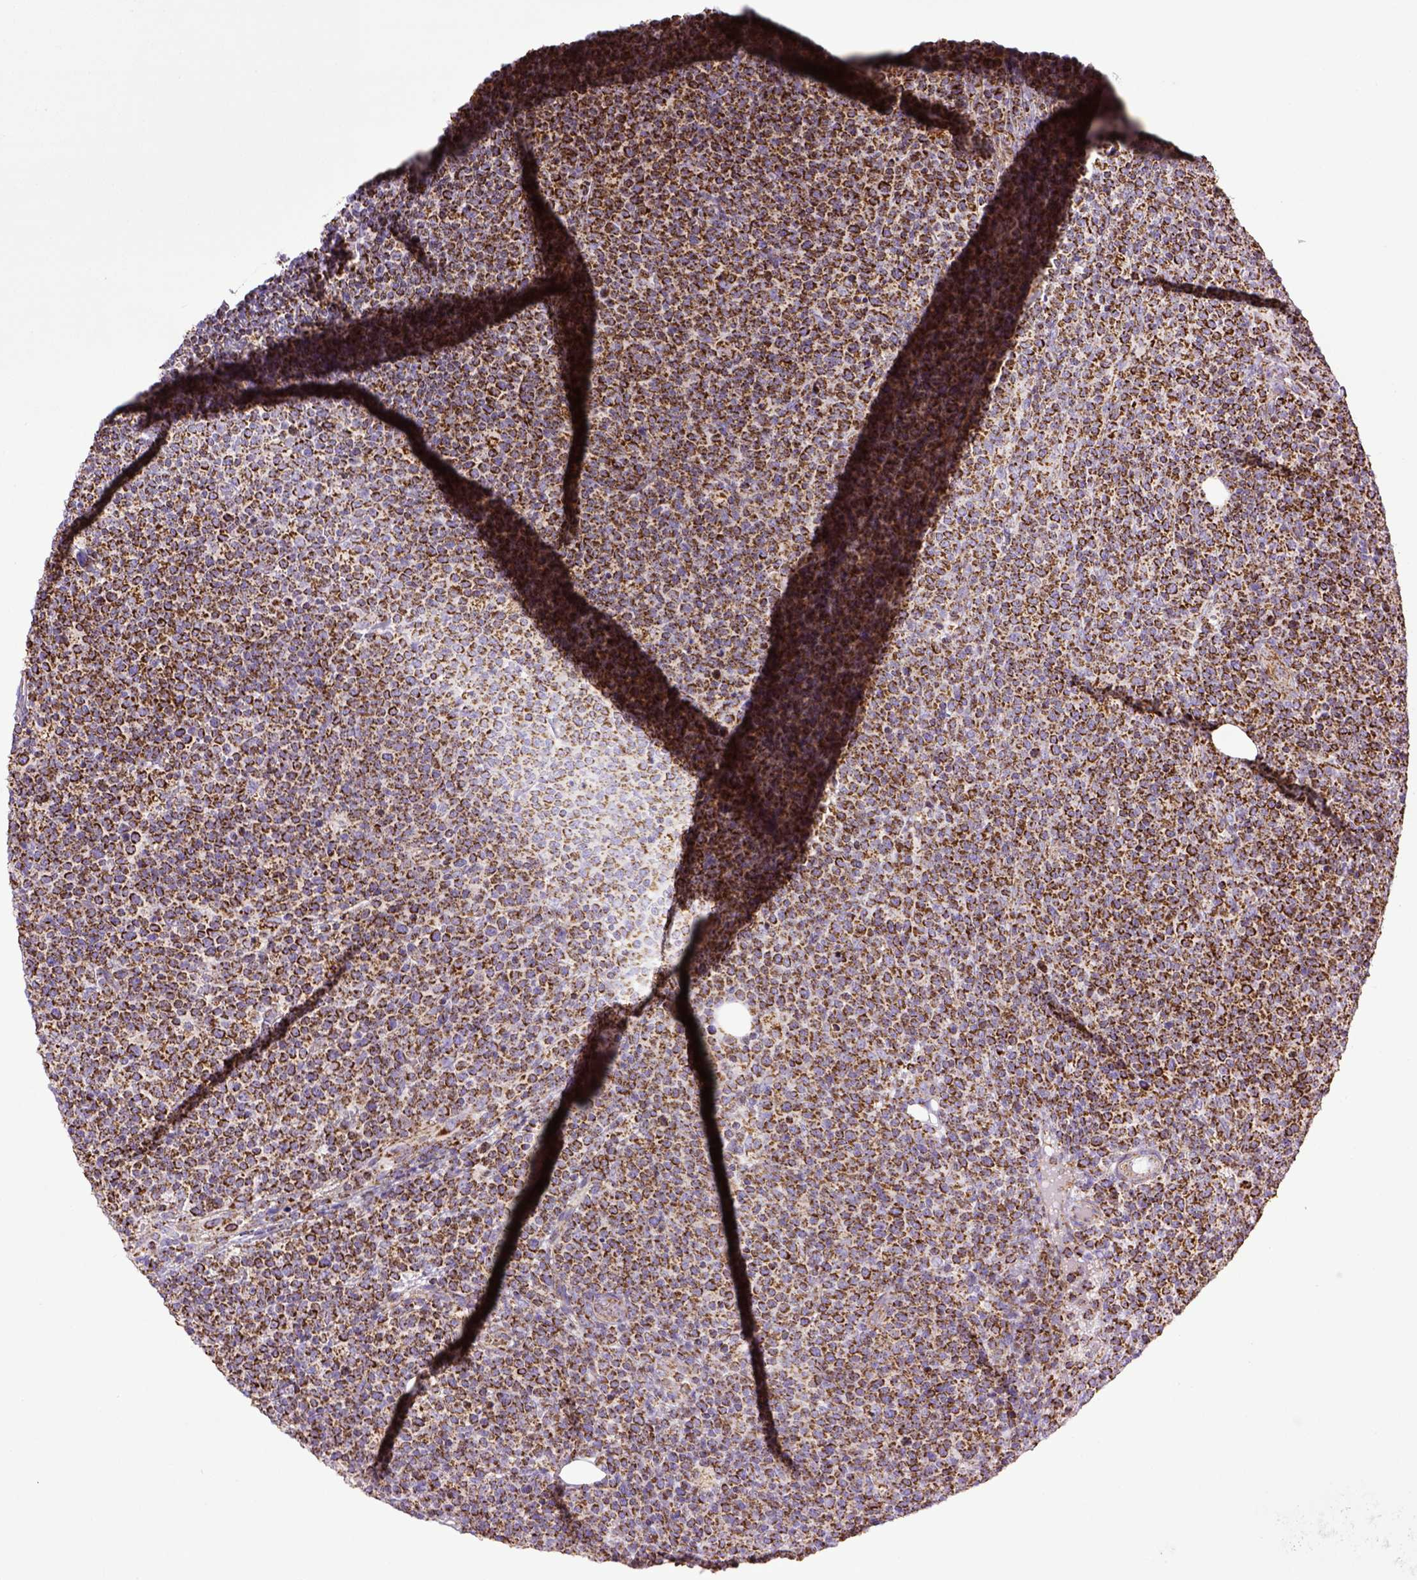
{"staining": {"intensity": "strong", "quantity": ">75%", "location": "cytoplasmic/membranous"}, "tissue": "lymphoma", "cell_type": "Tumor cells", "image_type": "cancer", "snomed": [{"axis": "morphology", "description": "Malignant lymphoma, non-Hodgkin's type, High grade"}, {"axis": "topography", "description": "Lymph node"}], "caption": "Human lymphoma stained for a protein (brown) demonstrates strong cytoplasmic/membranous positive staining in approximately >75% of tumor cells.", "gene": "MT-CO1", "patient": {"sex": "male", "age": 61}}